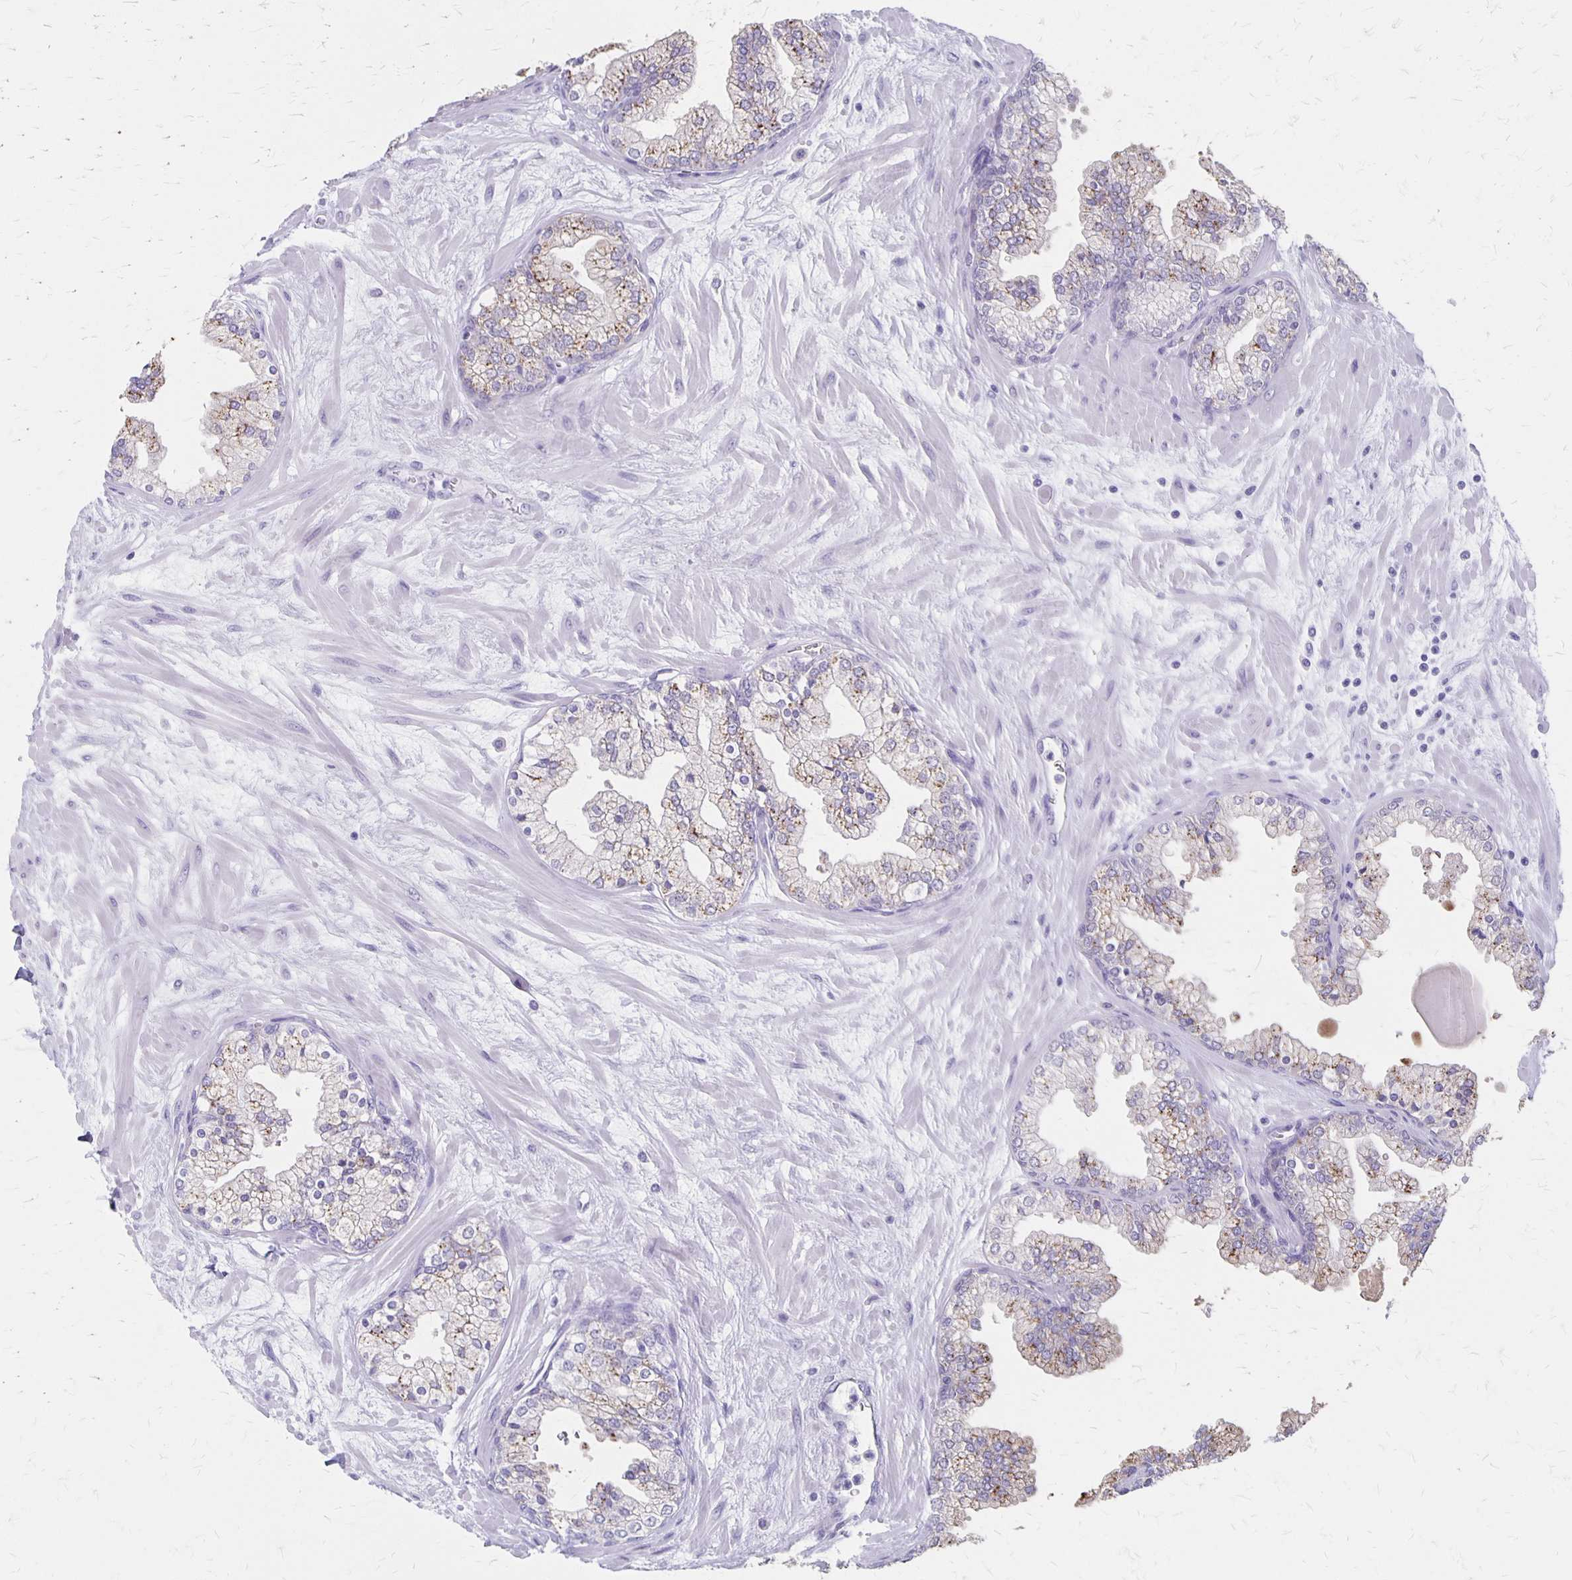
{"staining": {"intensity": "weak", "quantity": ">75%", "location": "cytoplasmic/membranous"}, "tissue": "prostate", "cell_type": "Glandular cells", "image_type": "normal", "snomed": [{"axis": "morphology", "description": "Normal tissue, NOS"}, {"axis": "topography", "description": "Prostate"}, {"axis": "topography", "description": "Peripheral nerve tissue"}], "caption": "A photomicrograph showing weak cytoplasmic/membranous positivity in about >75% of glandular cells in benign prostate, as visualized by brown immunohistochemical staining.", "gene": "MAGEC2", "patient": {"sex": "male", "age": 61}}